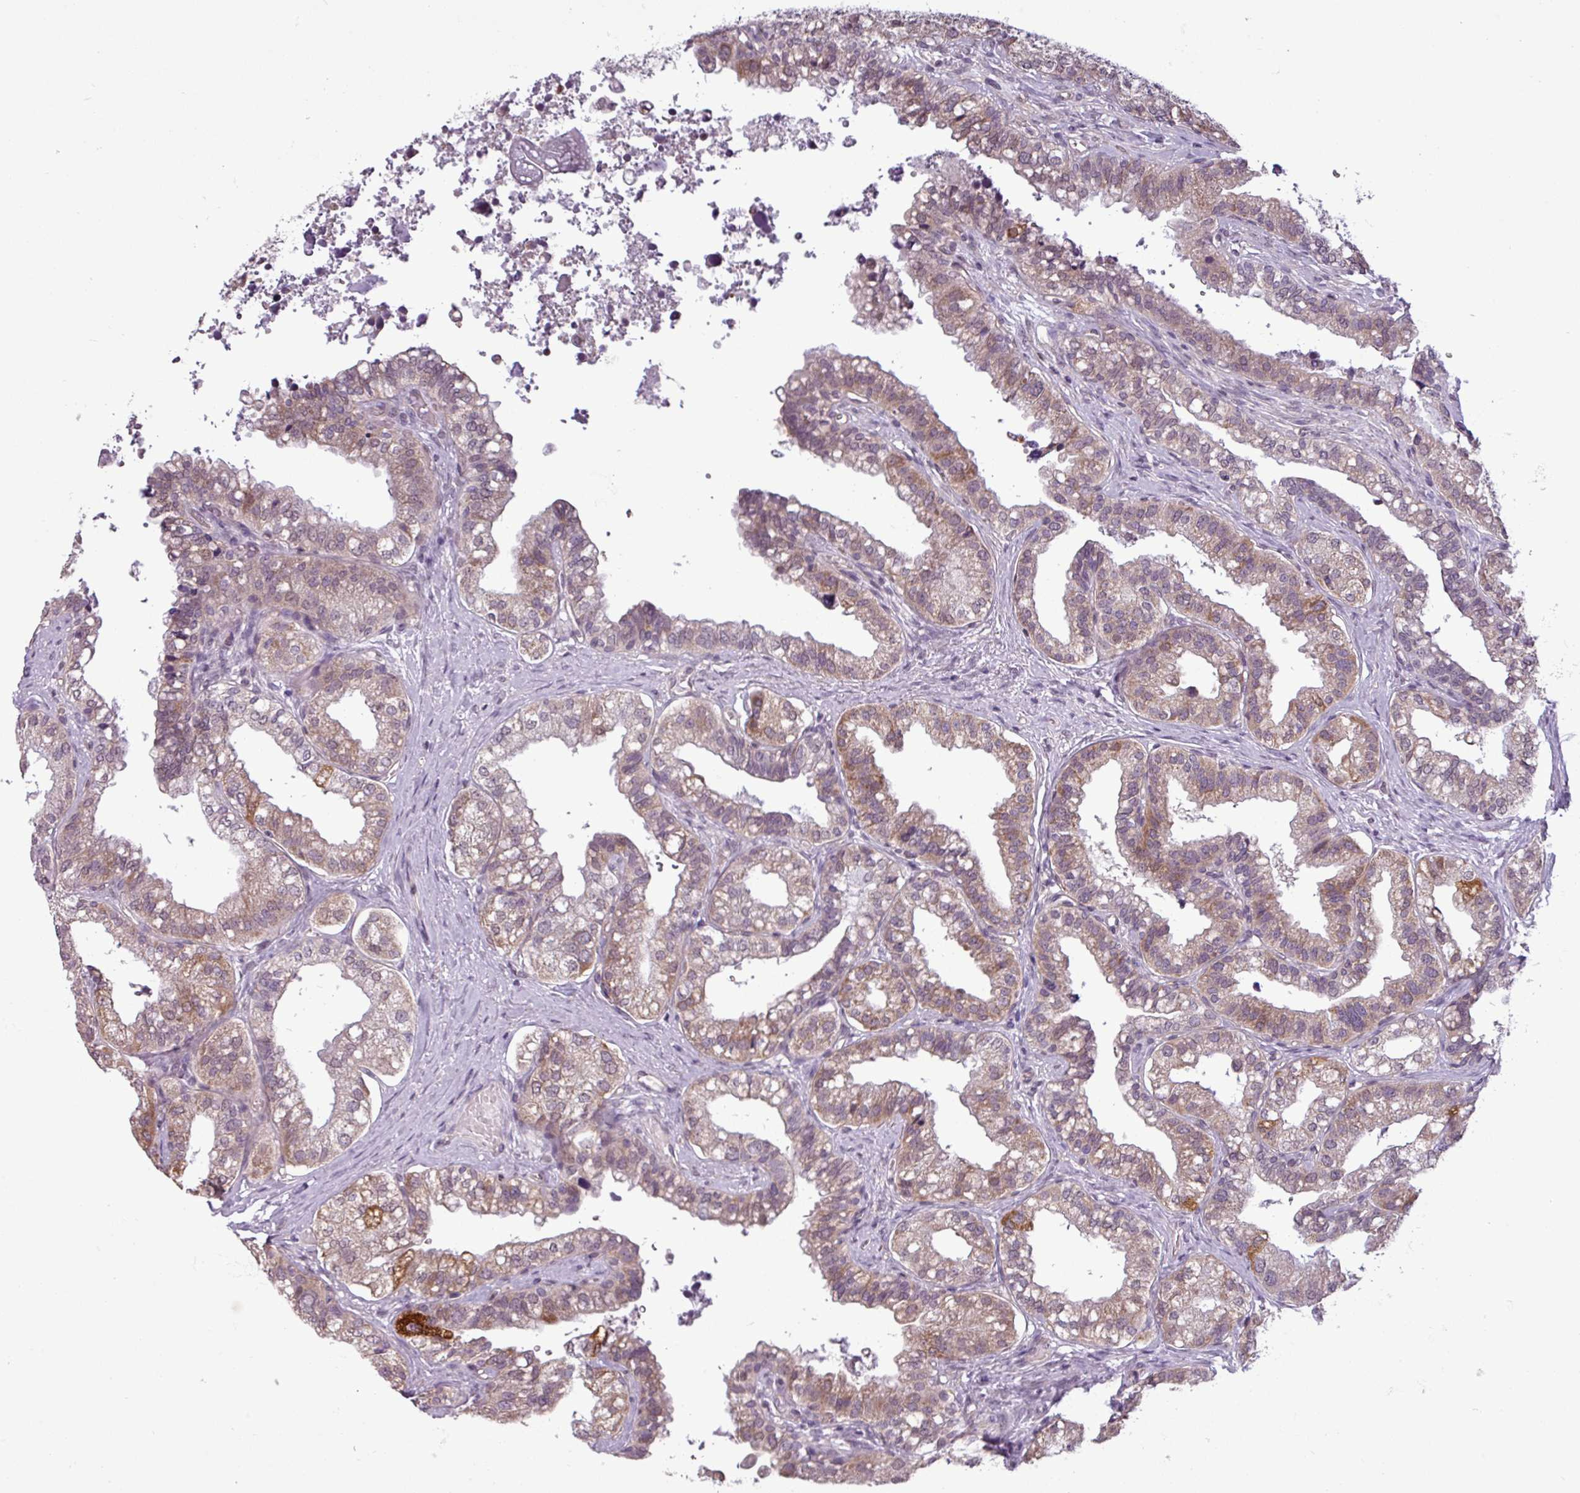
{"staining": {"intensity": "moderate", "quantity": "25%-75%", "location": "cytoplasmic/membranous"}, "tissue": "seminal vesicle", "cell_type": "Glandular cells", "image_type": "normal", "snomed": [{"axis": "morphology", "description": "Normal tissue, NOS"}, {"axis": "topography", "description": "Seminal veicle"}, {"axis": "topography", "description": "Peripheral nerve tissue"}], "caption": "This photomicrograph shows immunohistochemistry staining of normal seminal vesicle, with medium moderate cytoplasmic/membranous positivity in about 25%-75% of glandular cells.", "gene": "GPT2", "patient": {"sex": "male", "age": 60}}